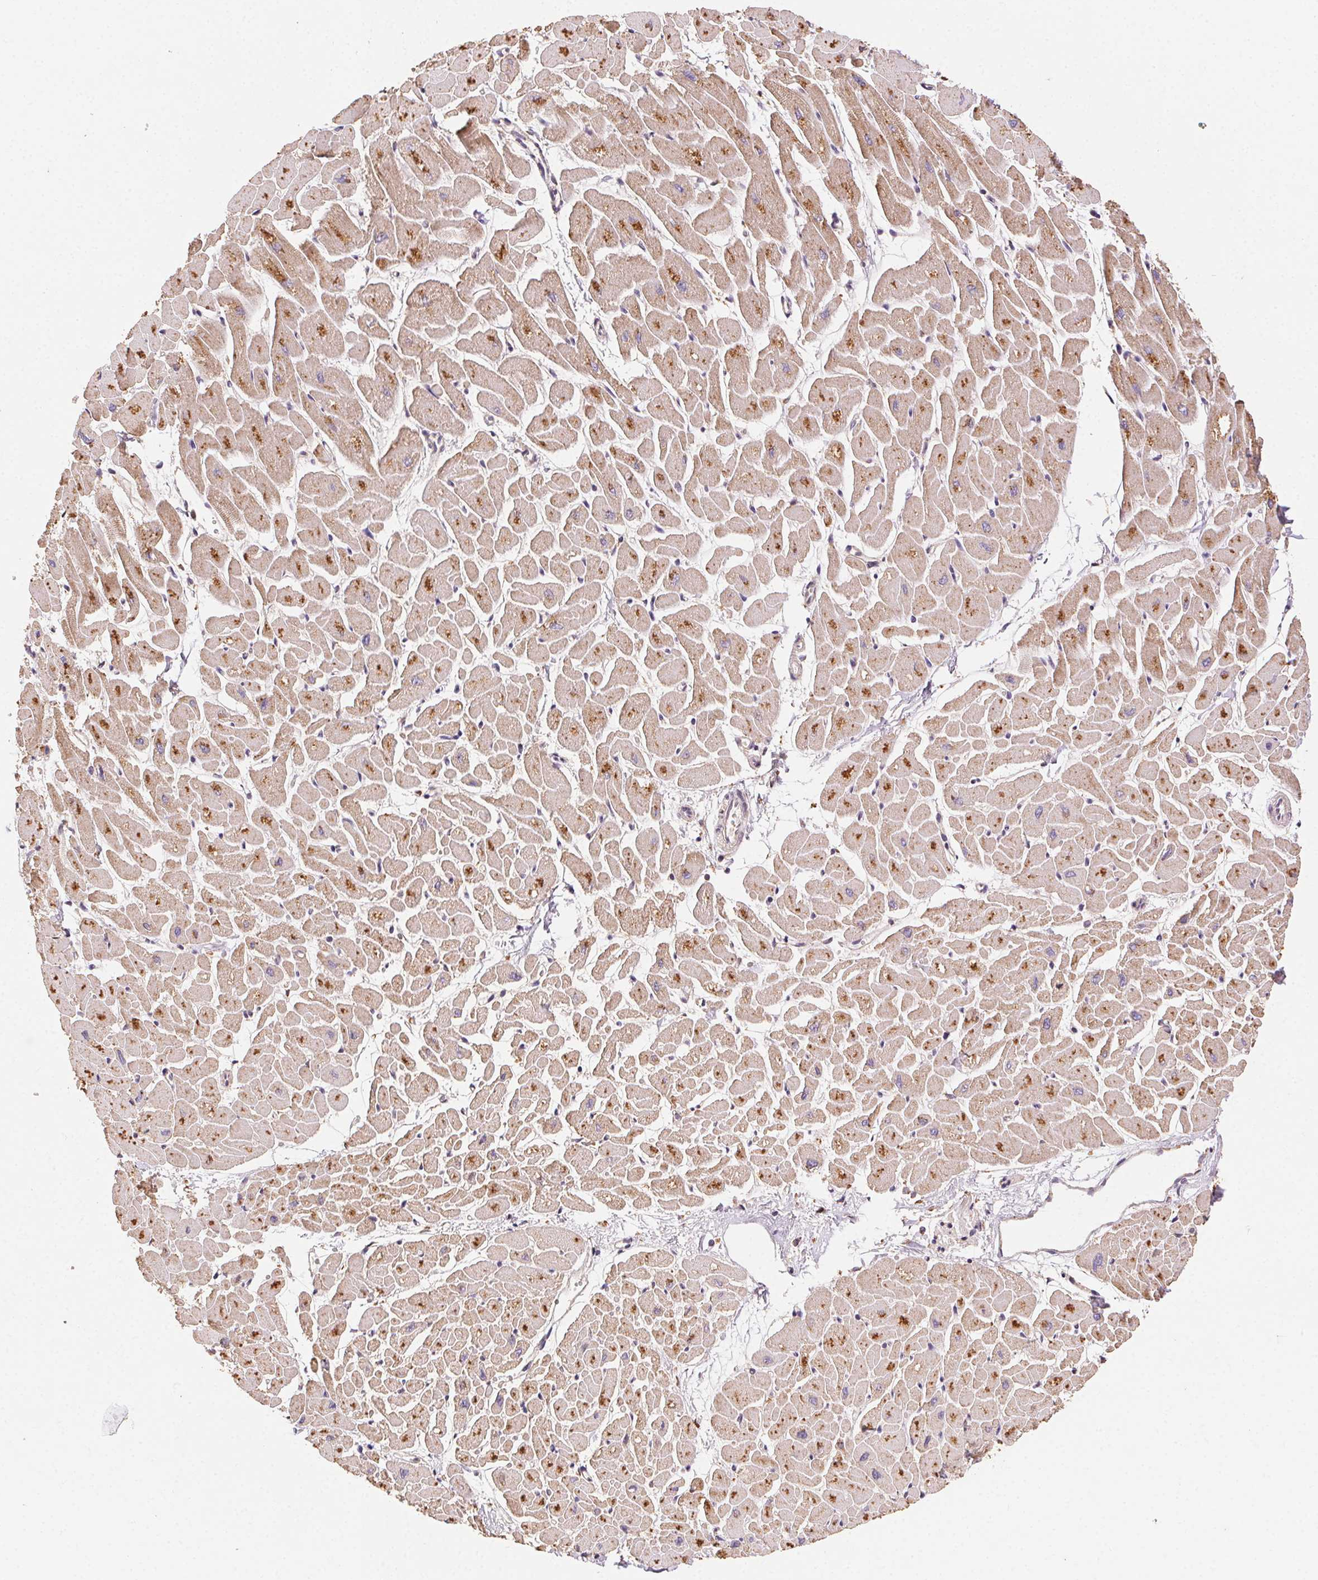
{"staining": {"intensity": "moderate", "quantity": ">75%", "location": "cytoplasmic/membranous"}, "tissue": "heart muscle", "cell_type": "Cardiomyocytes", "image_type": "normal", "snomed": [{"axis": "morphology", "description": "Normal tissue, NOS"}, {"axis": "topography", "description": "Heart"}], "caption": "This image displays unremarkable heart muscle stained with immunohistochemistry to label a protein in brown. The cytoplasmic/membranous of cardiomyocytes show moderate positivity for the protein. Nuclei are counter-stained blue.", "gene": "FNBP1L", "patient": {"sex": "male", "age": 57}}